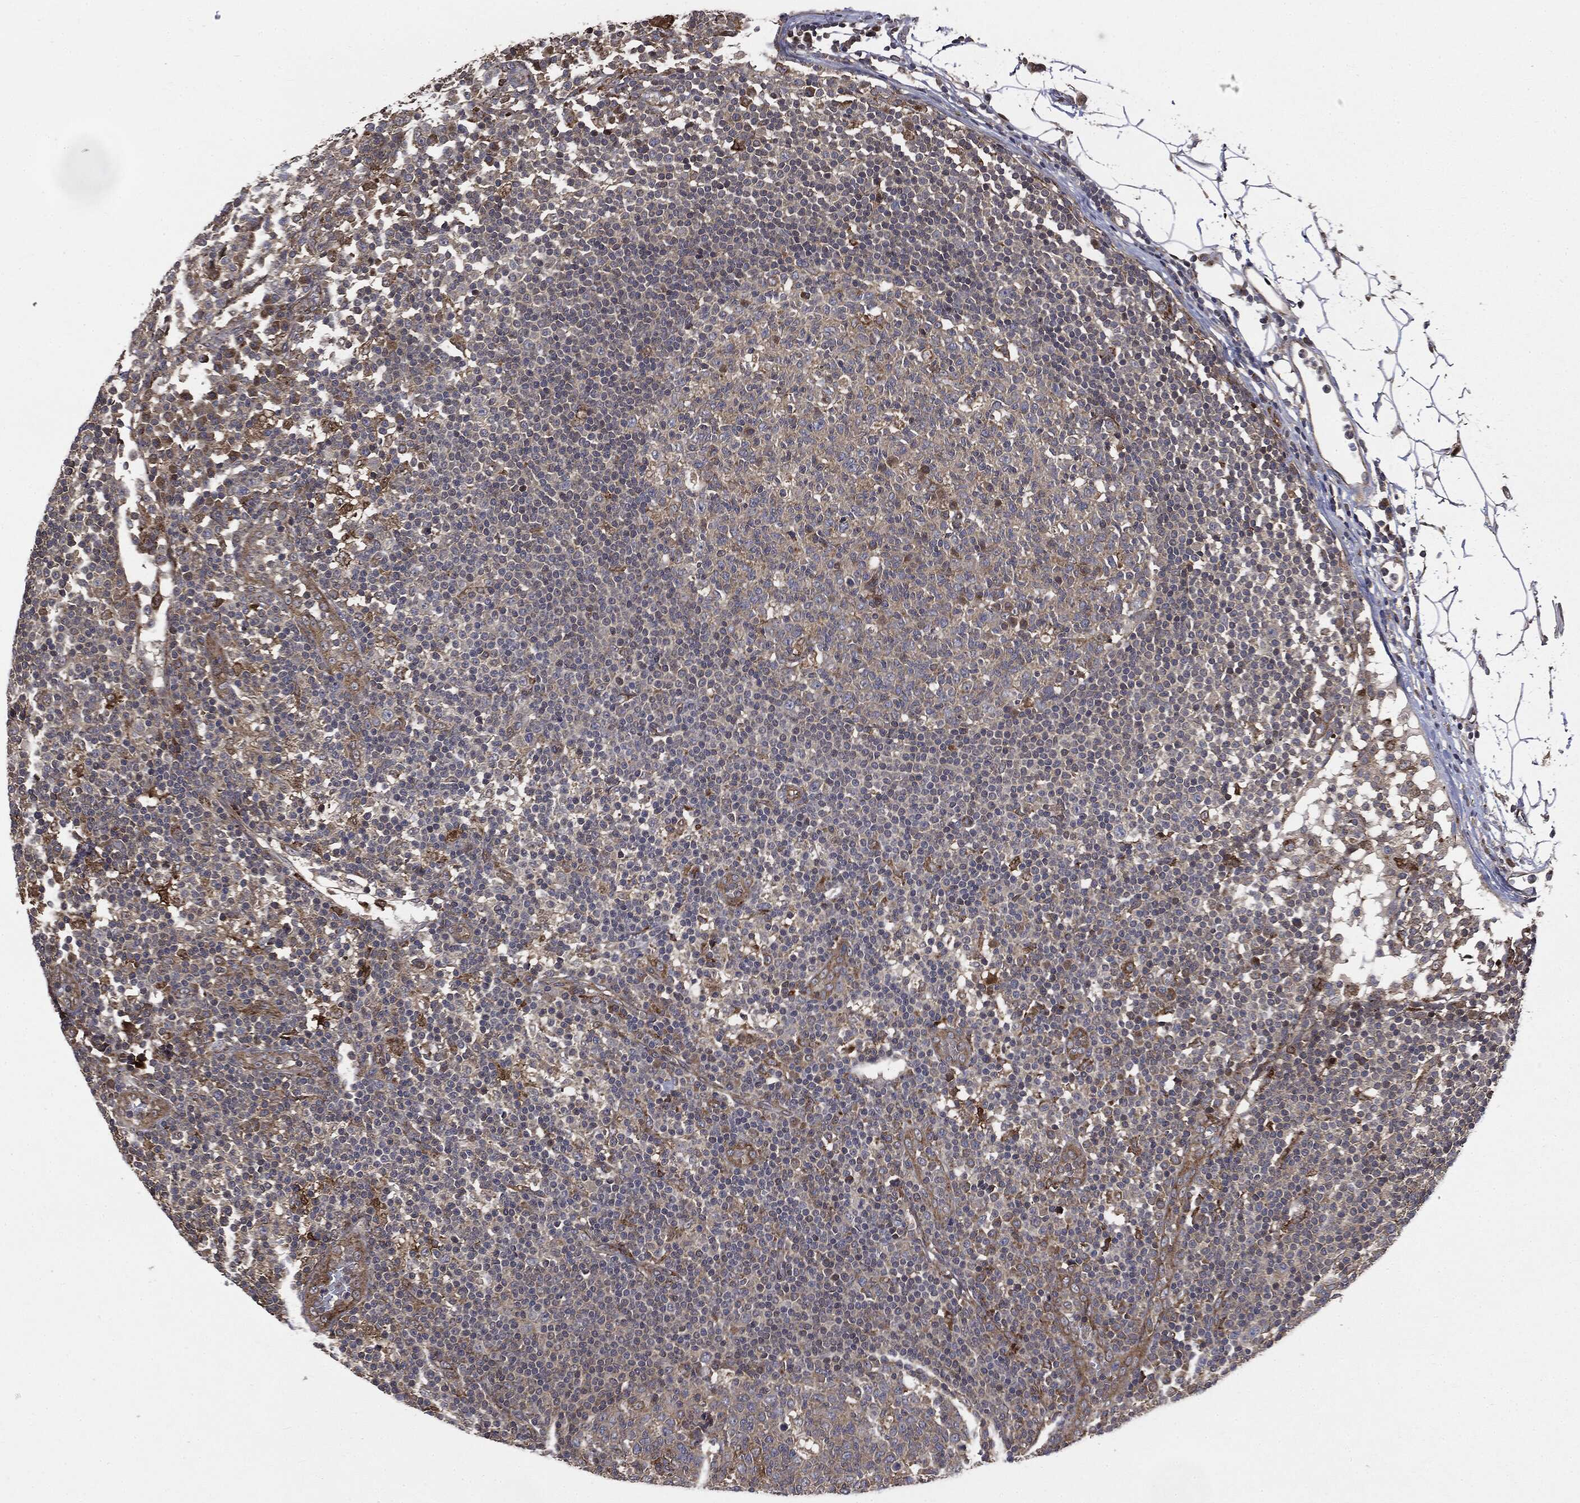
{"staining": {"intensity": "weak", "quantity": "25%-75%", "location": "cytoplasmic/membranous"}, "tissue": "lymph node", "cell_type": "Germinal center cells", "image_type": "normal", "snomed": [{"axis": "morphology", "description": "Normal tissue, NOS"}, {"axis": "topography", "description": "Lymph node"}, {"axis": "topography", "description": "Salivary gland"}], "caption": "Weak cytoplasmic/membranous staining is identified in approximately 25%-75% of germinal center cells in unremarkable lymph node. The staining was performed using DAB (3,3'-diaminobenzidine), with brown indicating positive protein expression. Nuclei are stained blue with hematoxylin.", "gene": "PLOD3", "patient": {"sex": "male", "age": 83}}